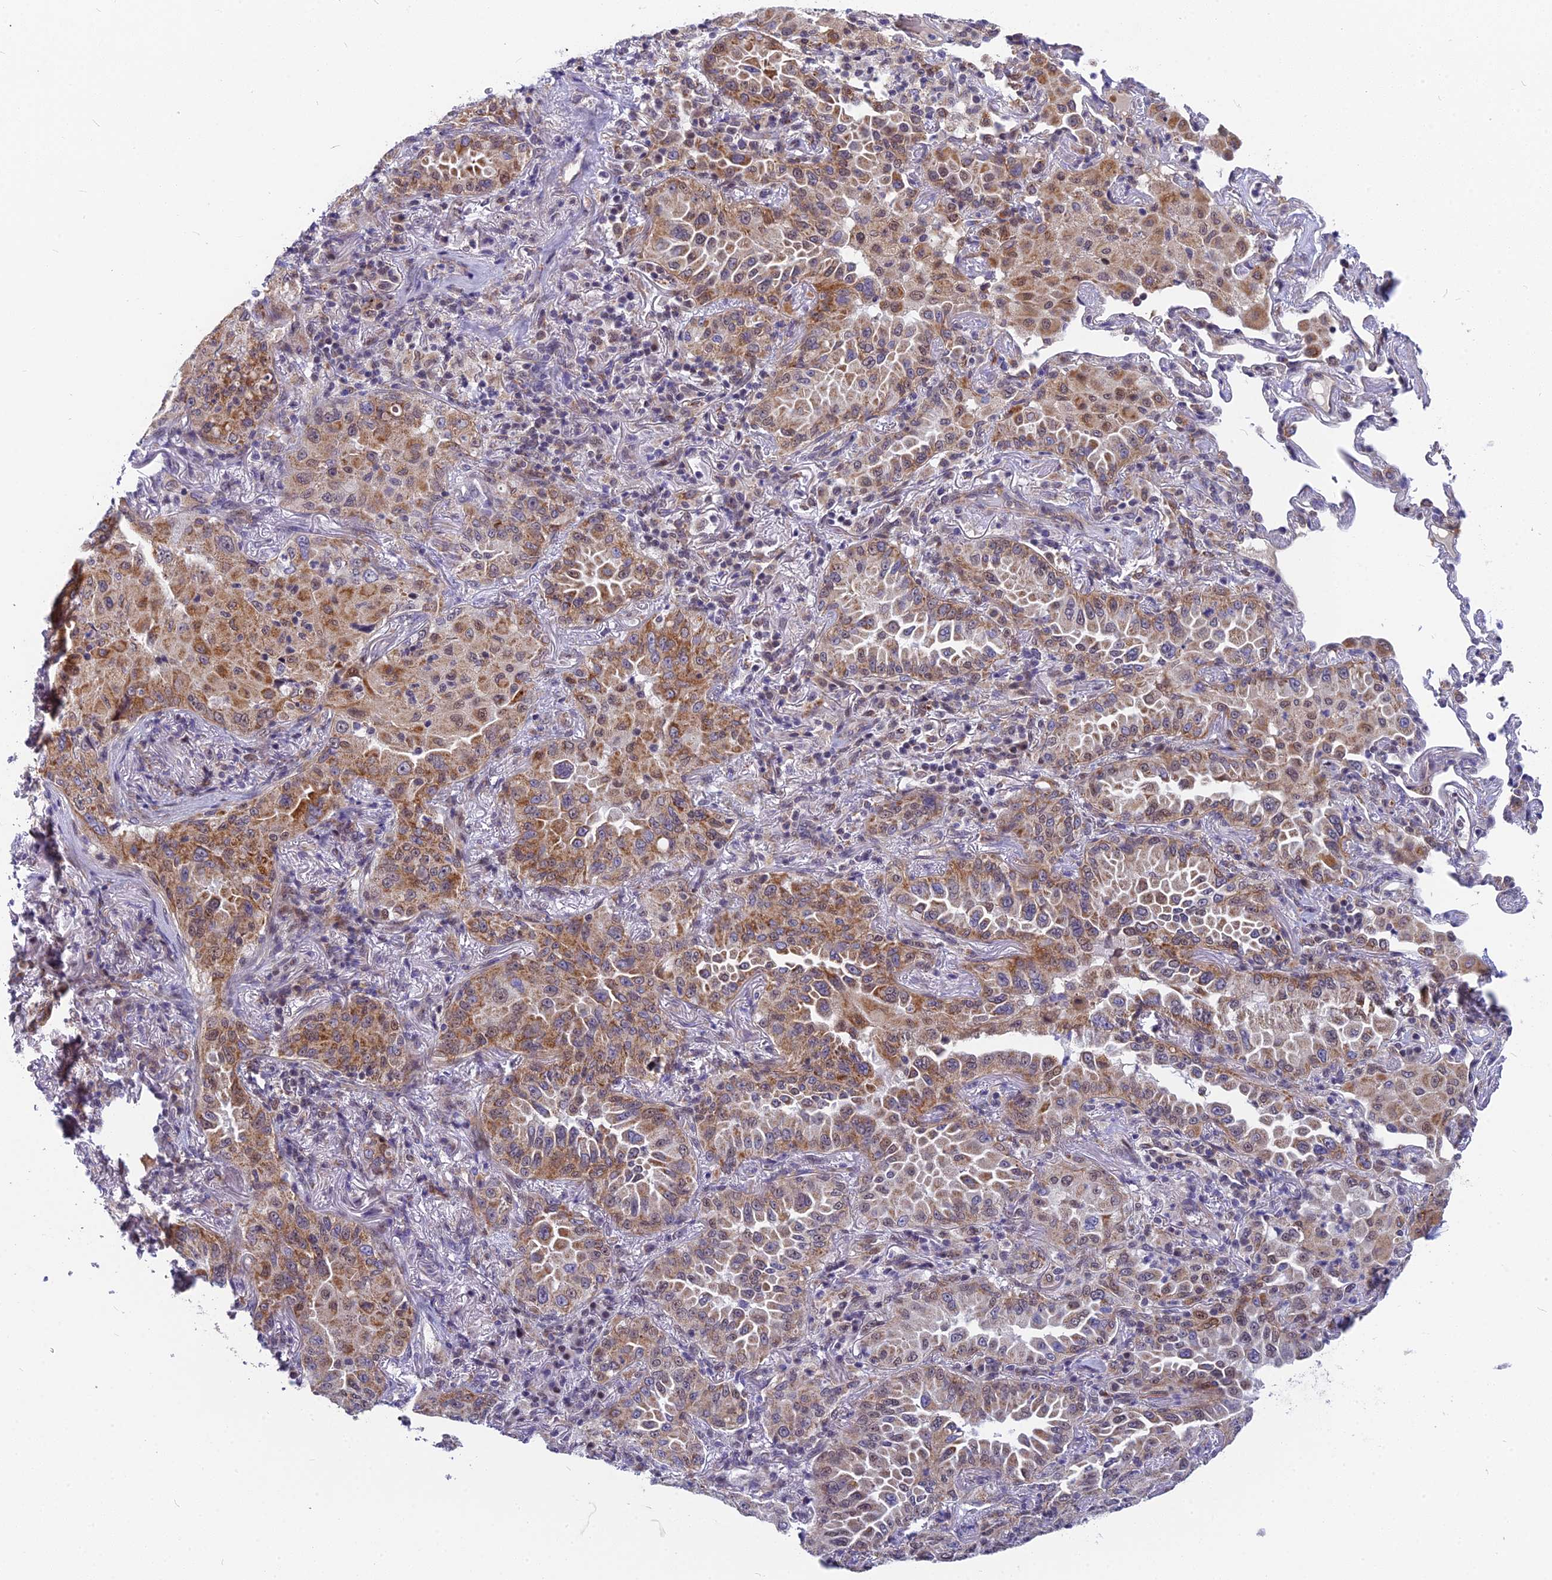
{"staining": {"intensity": "moderate", "quantity": "25%-75%", "location": "cytoplasmic/membranous"}, "tissue": "lung cancer", "cell_type": "Tumor cells", "image_type": "cancer", "snomed": [{"axis": "morphology", "description": "Adenocarcinoma, NOS"}, {"axis": "topography", "description": "Lung"}], "caption": "Brown immunohistochemical staining in adenocarcinoma (lung) reveals moderate cytoplasmic/membranous positivity in about 25%-75% of tumor cells.", "gene": "CMC1", "patient": {"sex": "female", "age": 69}}